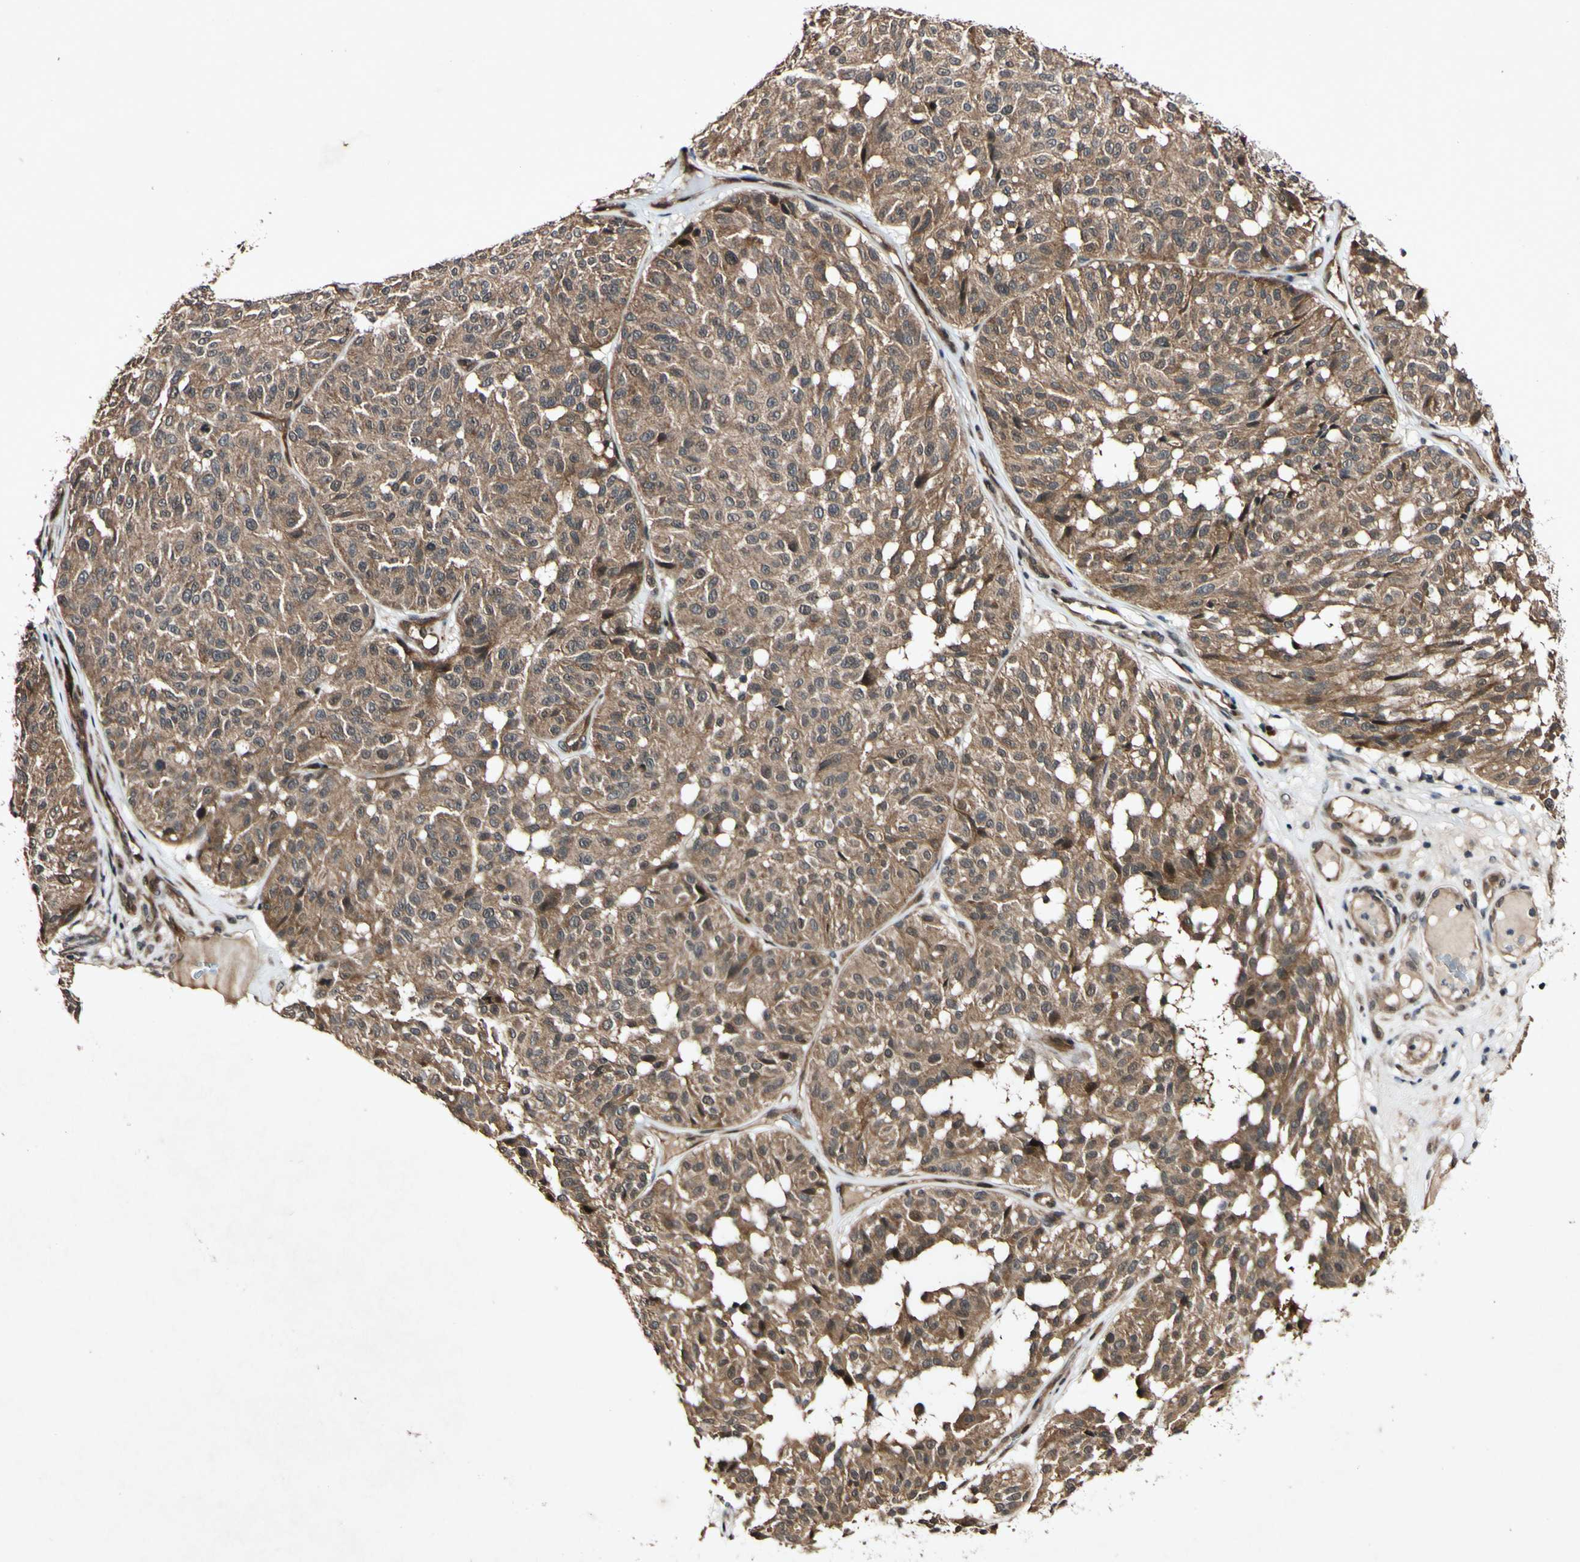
{"staining": {"intensity": "moderate", "quantity": ">75%", "location": "cytoplasmic/membranous"}, "tissue": "melanoma", "cell_type": "Tumor cells", "image_type": "cancer", "snomed": [{"axis": "morphology", "description": "Malignant melanoma, NOS"}, {"axis": "topography", "description": "Skin"}], "caption": "Approximately >75% of tumor cells in human melanoma show moderate cytoplasmic/membranous protein staining as visualized by brown immunohistochemical staining.", "gene": "CSNK1E", "patient": {"sex": "female", "age": 46}}